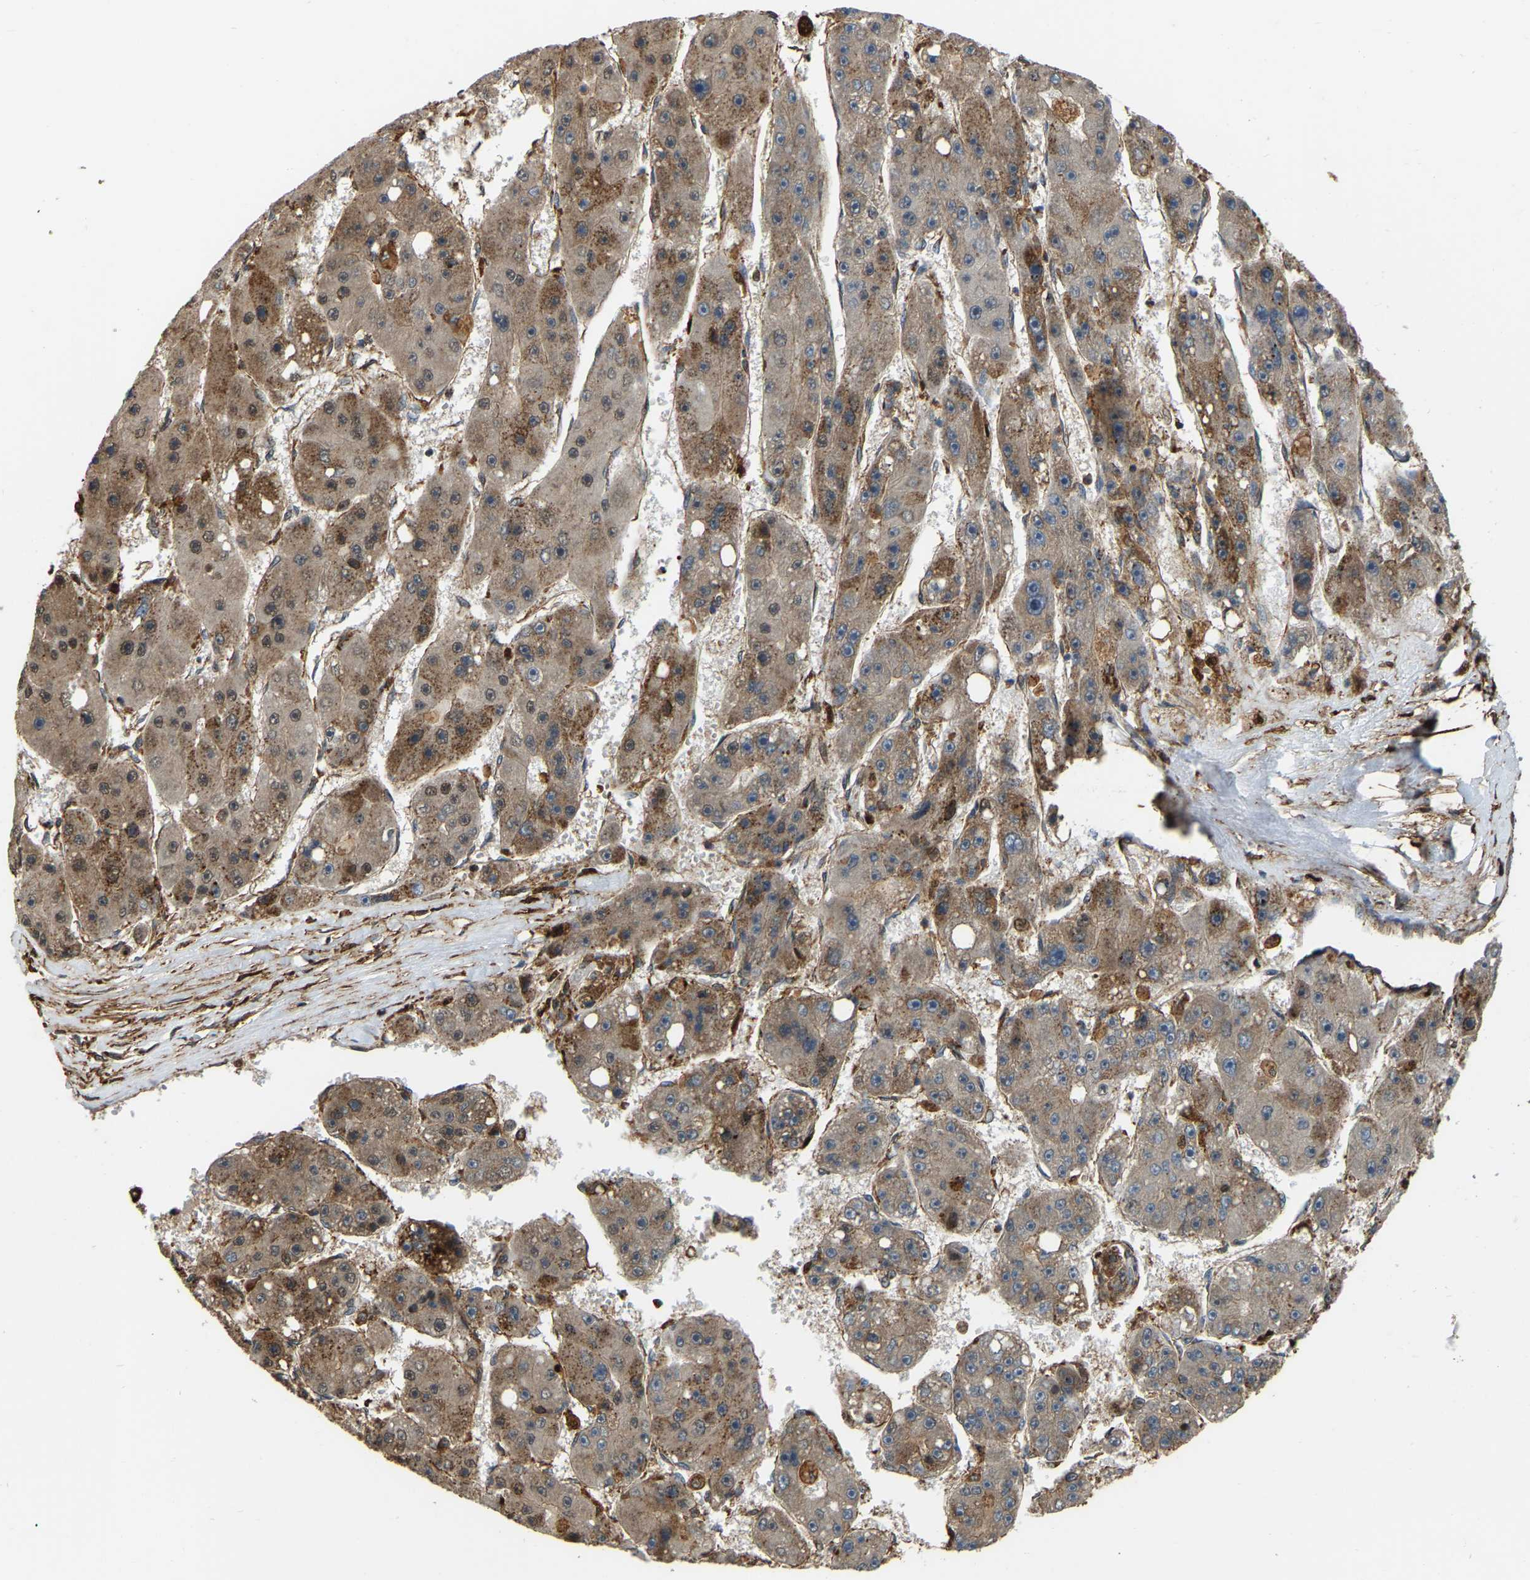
{"staining": {"intensity": "moderate", "quantity": ">75%", "location": "cytoplasmic/membranous"}, "tissue": "liver cancer", "cell_type": "Tumor cells", "image_type": "cancer", "snomed": [{"axis": "morphology", "description": "Carcinoma, Hepatocellular, NOS"}, {"axis": "topography", "description": "Liver"}], "caption": "A brown stain shows moderate cytoplasmic/membranous expression of a protein in liver cancer (hepatocellular carcinoma) tumor cells. (brown staining indicates protein expression, while blue staining denotes nuclei).", "gene": "SAMD9L", "patient": {"sex": "female", "age": 61}}